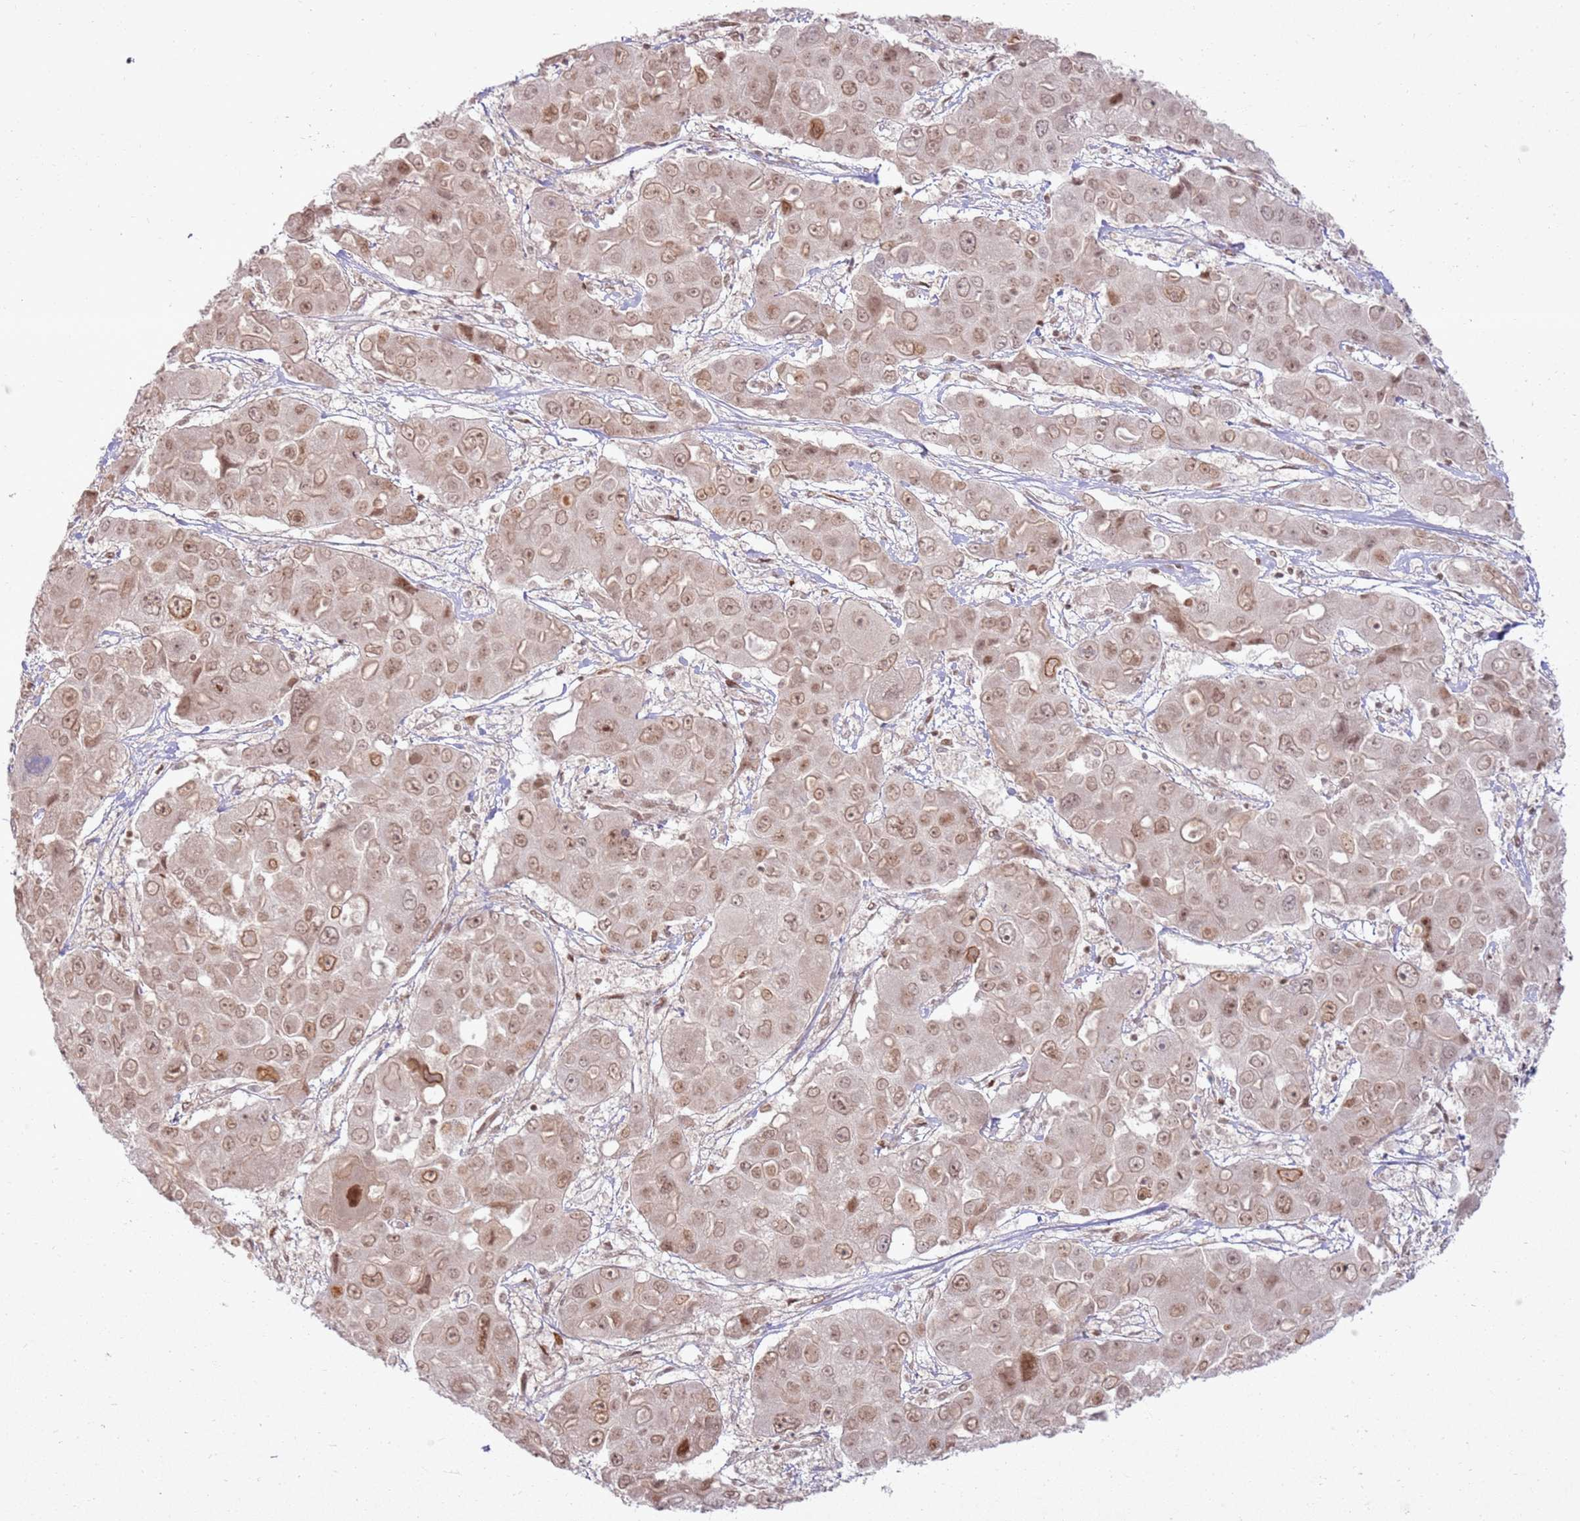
{"staining": {"intensity": "moderate", "quantity": ">75%", "location": "nuclear"}, "tissue": "liver cancer", "cell_type": "Tumor cells", "image_type": "cancer", "snomed": [{"axis": "morphology", "description": "Cholangiocarcinoma"}, {"axis": "topography", "description": "Liver"}], "caption": "Immunohistochemistry (IHC) histopathology image of human liver cancer (cholangiocarcinoma) stained for a protein (brown), which demonstrates medium levels of moderate nuclear staining in approximately >75% of tumor cells.", "gene": "KLHL36", "patient": {"sex": "male", "age": 67}}